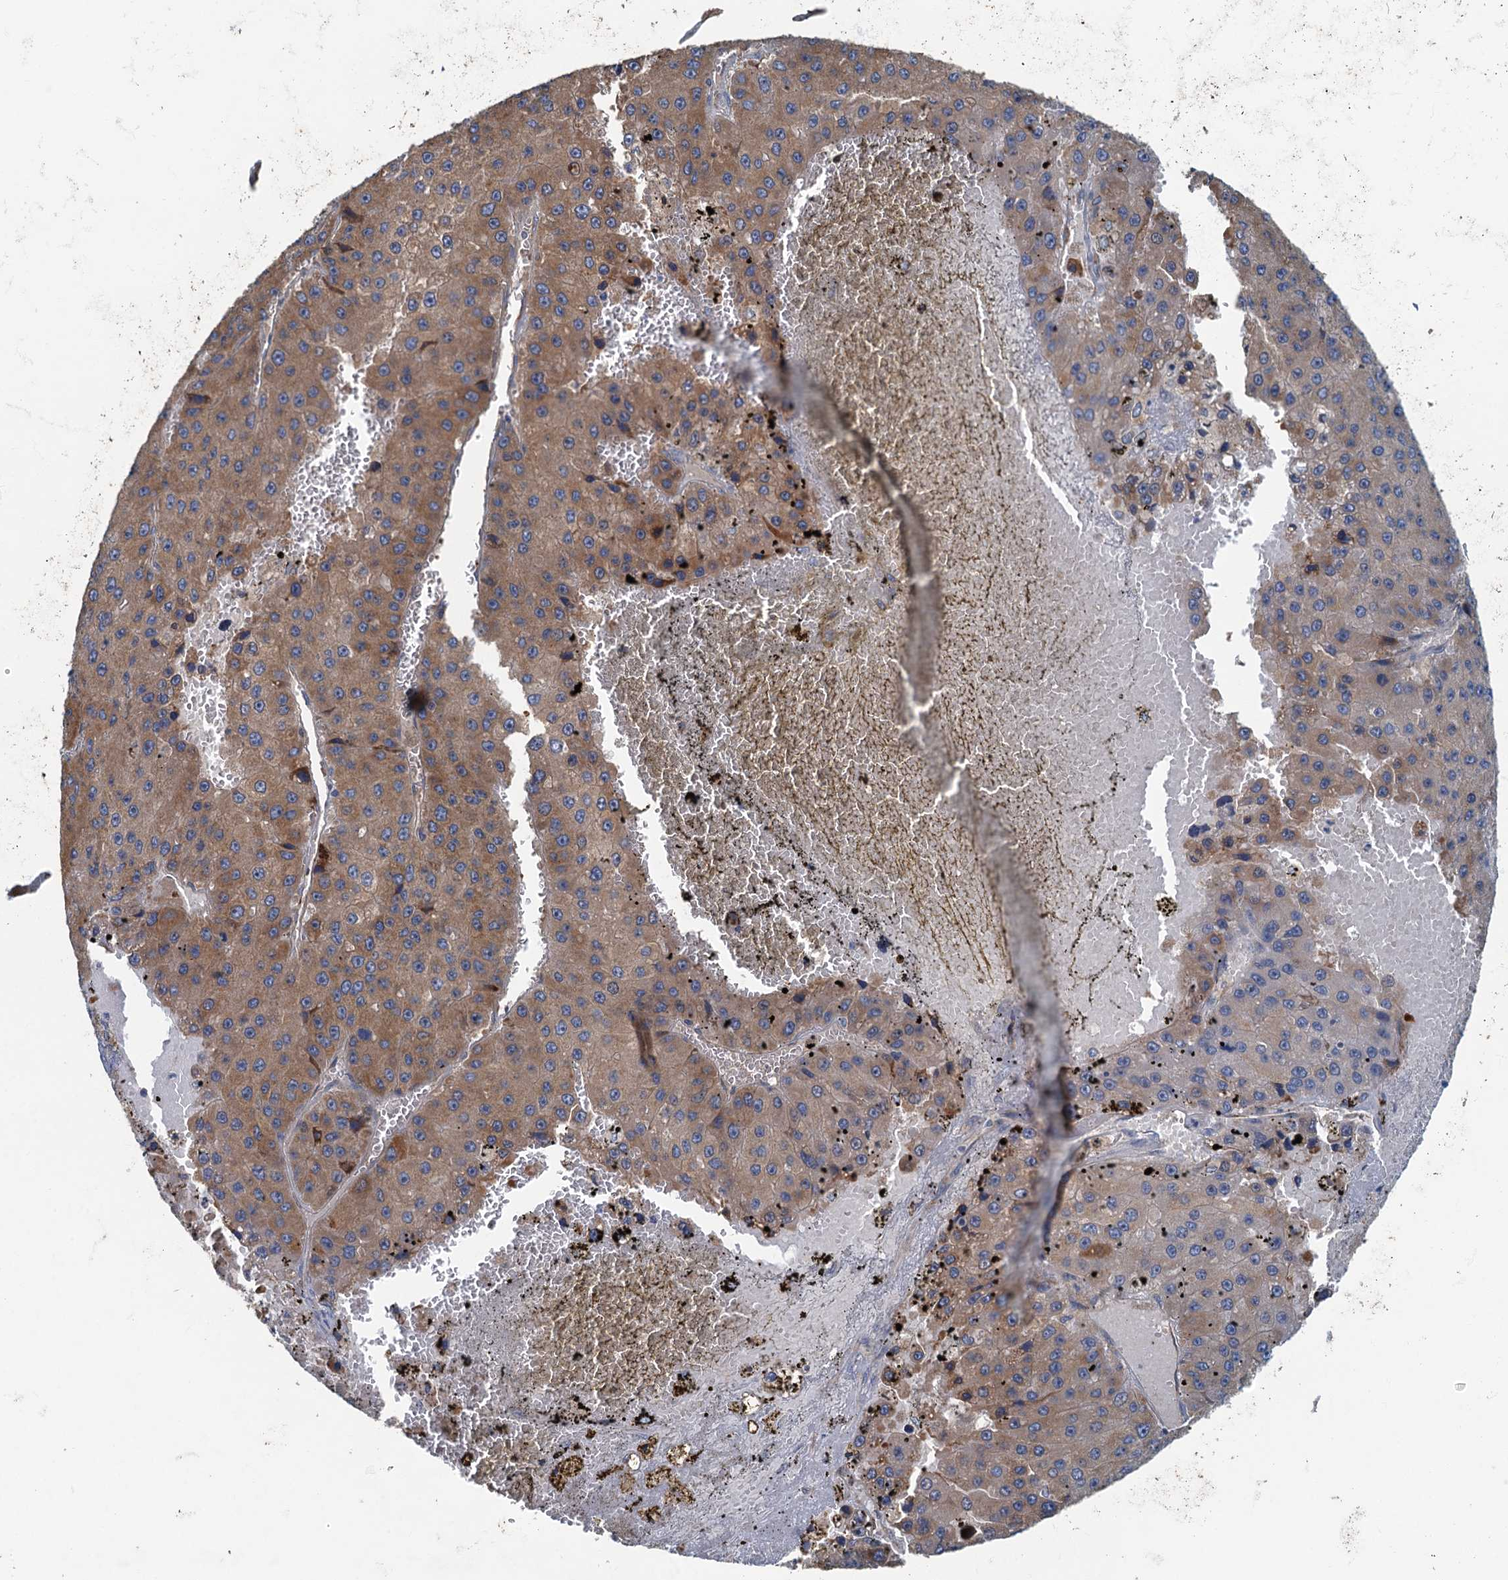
{"staining": {"intensity": "moderate", "quantity": ">75%", "location": "cytoplasmic/membranous"}, "tissue": "liver cancer", "cell_type": "Tumor cells", "image_type": "cancer", "snomed": [{"axis": "morphology", "description": "Carcinoma, Hepatocellular, NOS"}, {"axis": "topography", "description": "Liver"}], "caption": "About >75% of tumor cells in hepatocellular carcinoma (liver) display moderate cytoplasmic/membranous protein expression as visualized by brown immunohistochemical staining.", "gene": "SPDYC", "patient": {"sex": "female", "age": 73}}